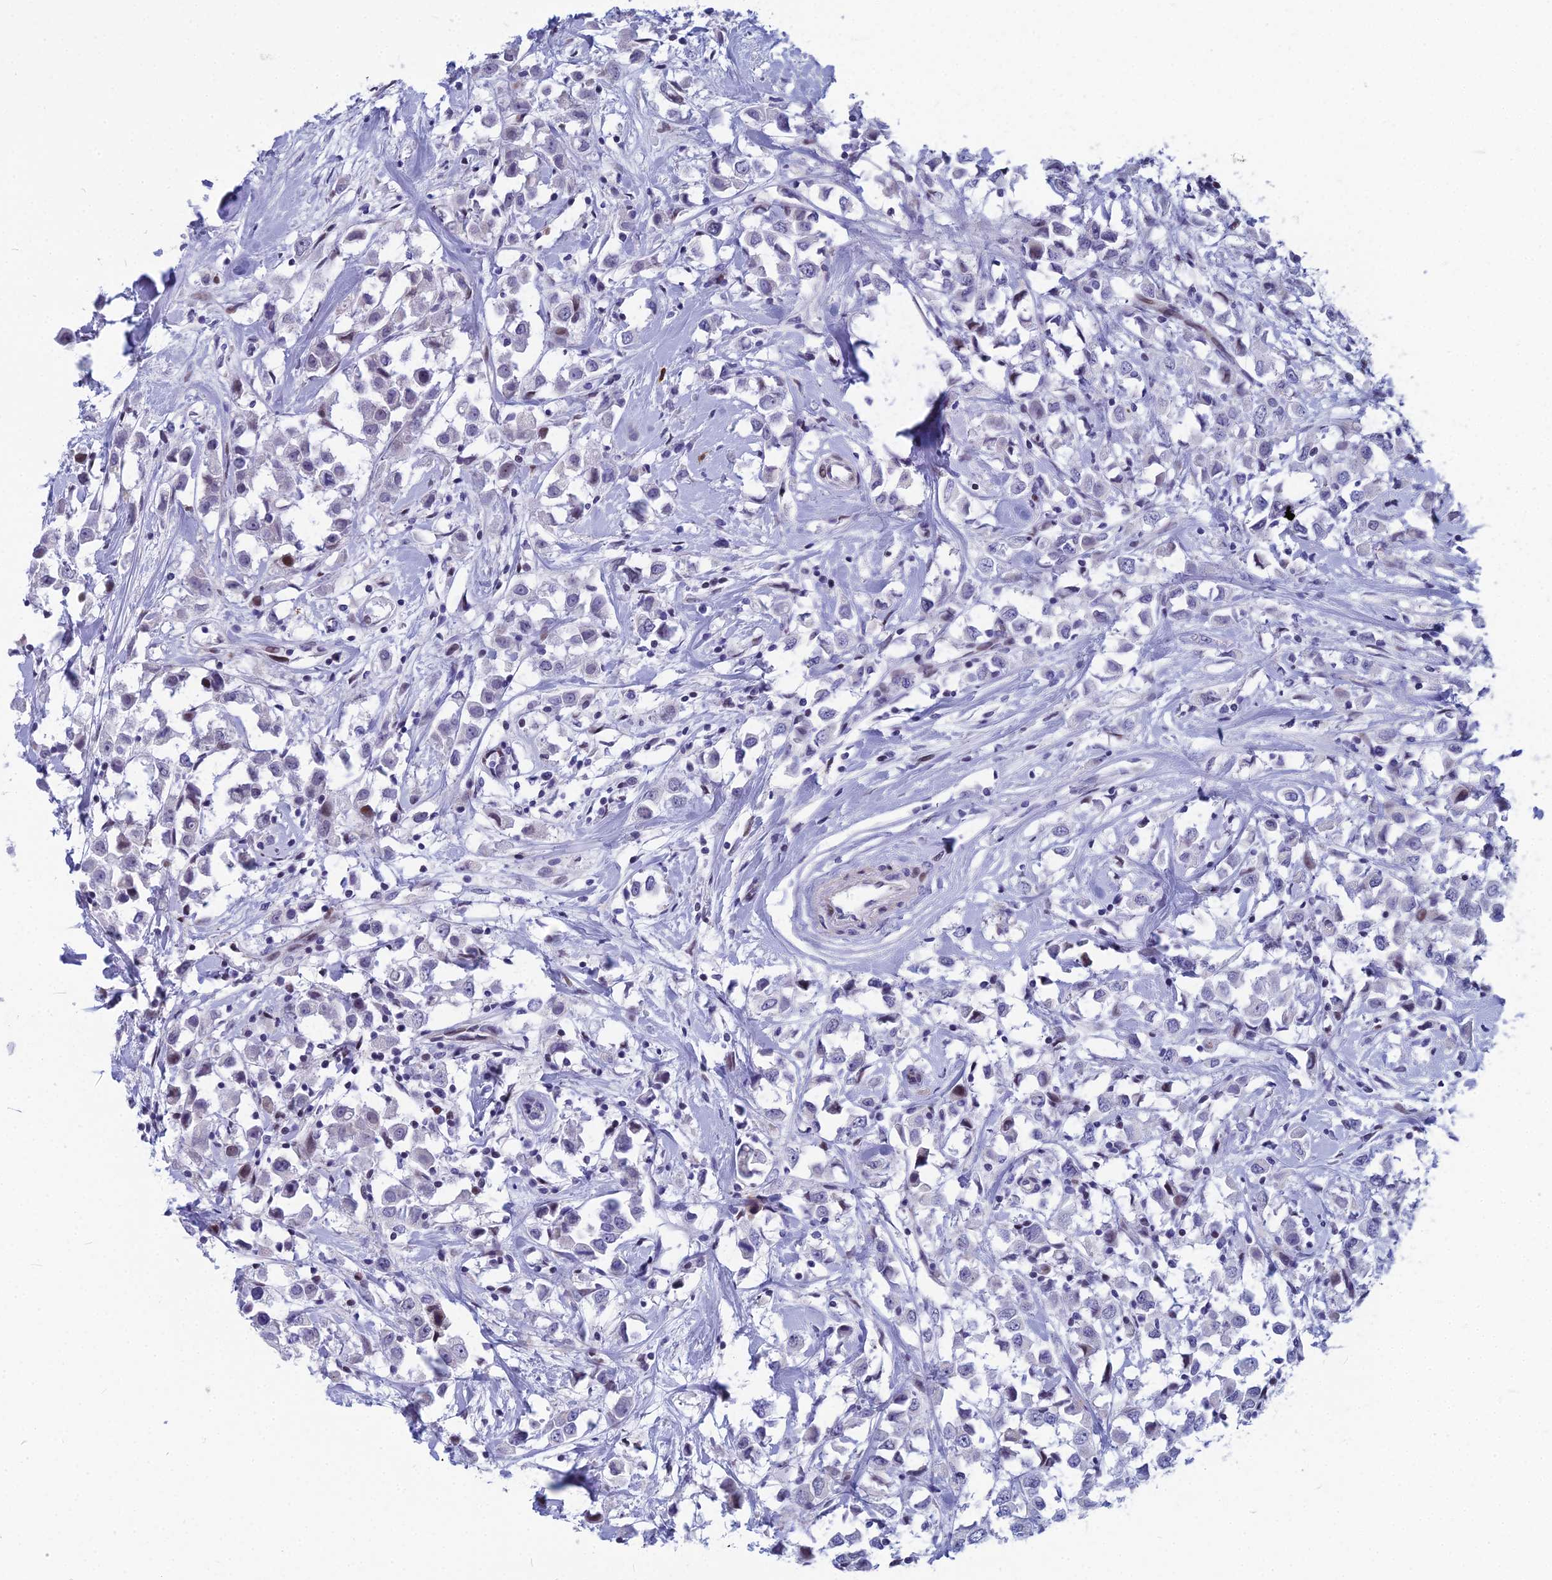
{"staining": {"intensity": "moderate", "quantity": "<25%", "location": "nuclear"}, "tissue": "breast cancer", "cell_type": "Tumor cells", "image_type": "cancer", "snomed": [{"axis": "morphology", "description": "Duct carcinoma"}, {"axis": "topography", "description": "Breast"}], "caption": "A high-resolution image shows IHC staining of breast infiltrating ductal carcinoma, which displays moderate nuclear positivity in approximately <25% of tumor cells.", "gene": "MYBPC2", "patient": {"sex": "female", "age": 61}}